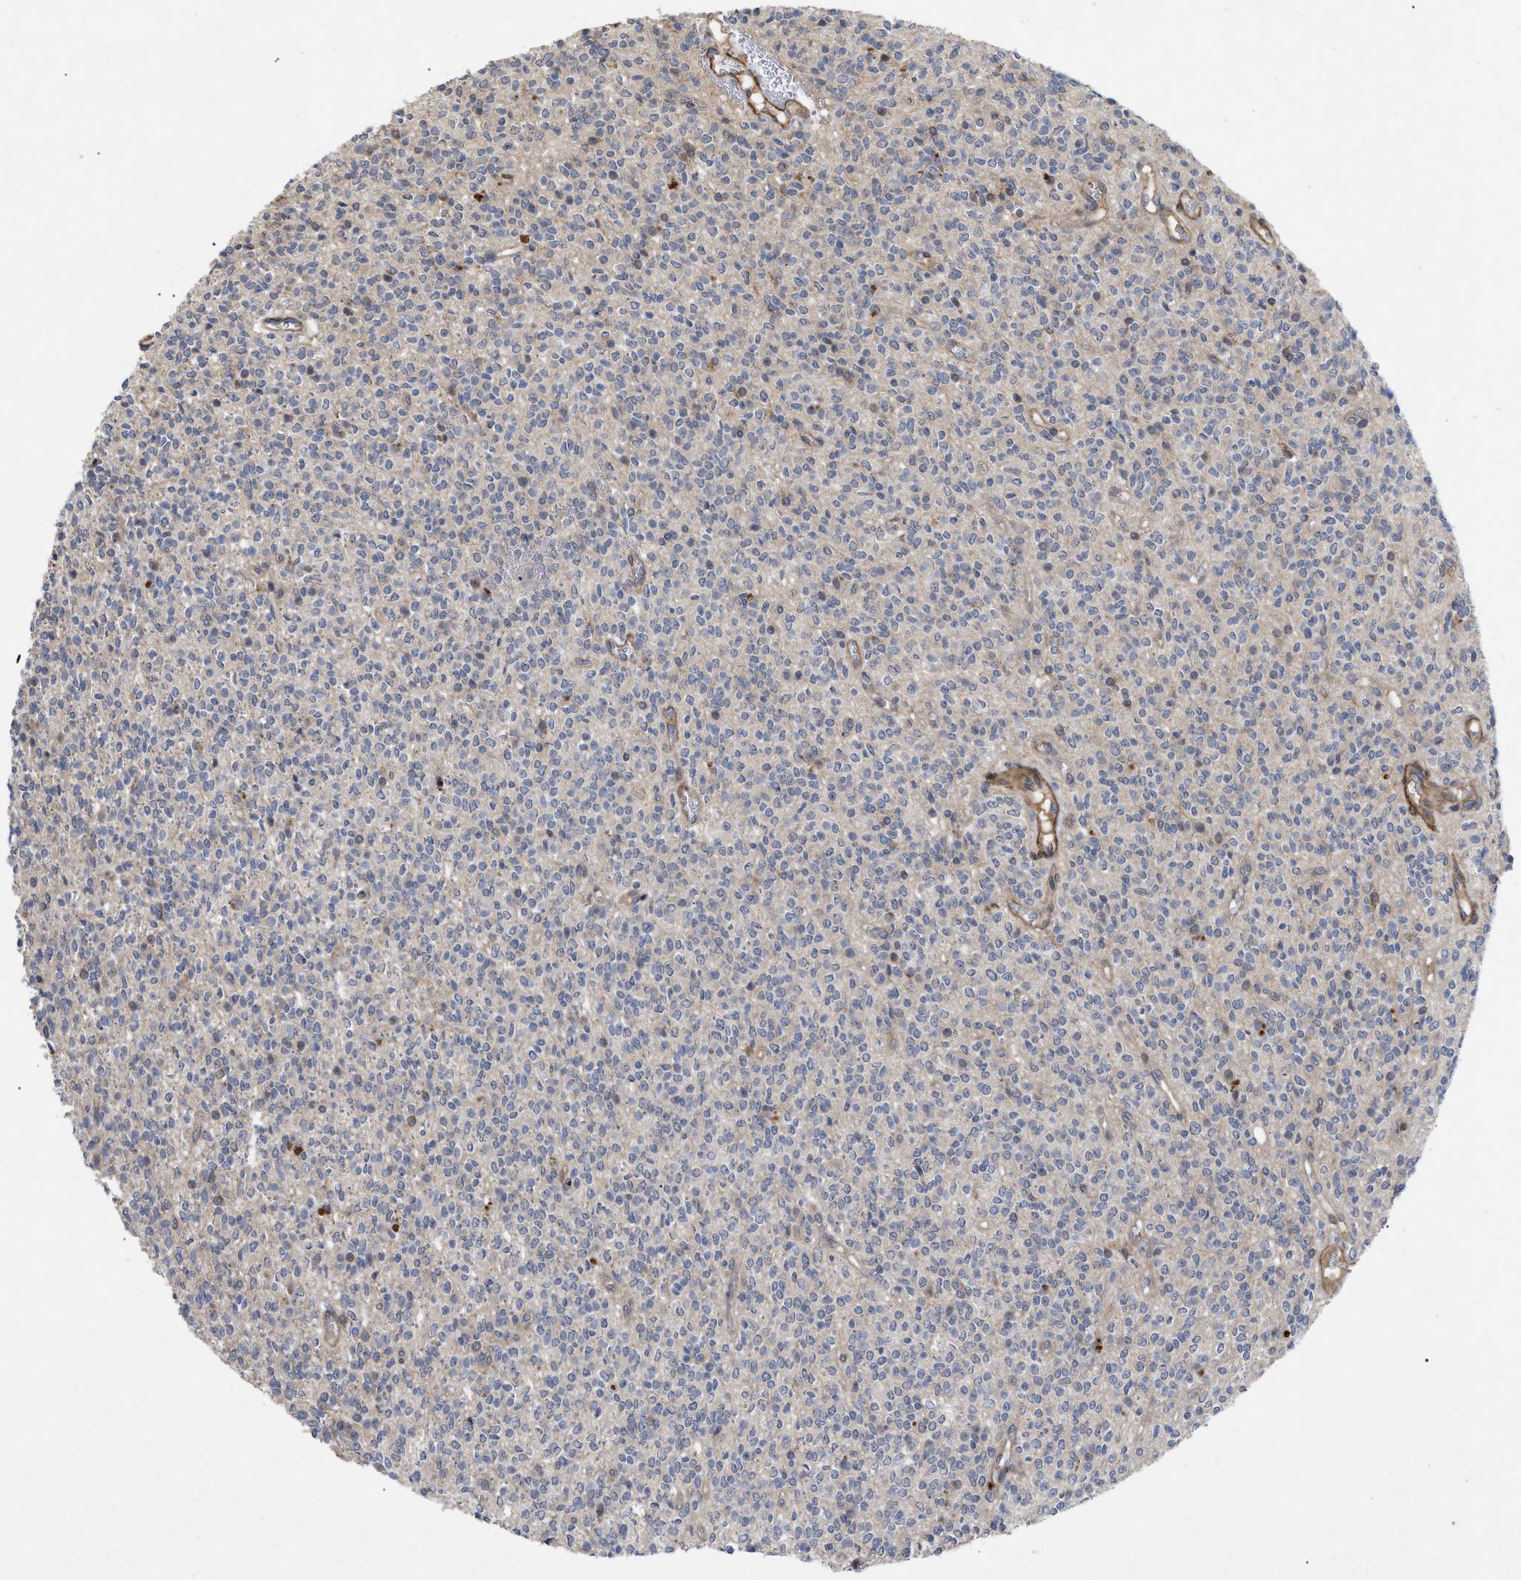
{"staining": {"intensity": "negative", "quantity": "none", "location": "none"}, "tissue": "glioma", "cell_type": "Tumor cells", "image_type": "cancer", "snomed": [{"axis": "morphology", "description": "Glioma, malignant, High grade"}, {"axis": "topography", "description": "Brain"}], "caption": "DAB (3,3'-diaminobenzidine) immunohistochemical staining of human glioma shows no significant expression in tumor cells.", "gene": "ST6GALNAC6", "patient": {"sex": "male", "age": 34}}